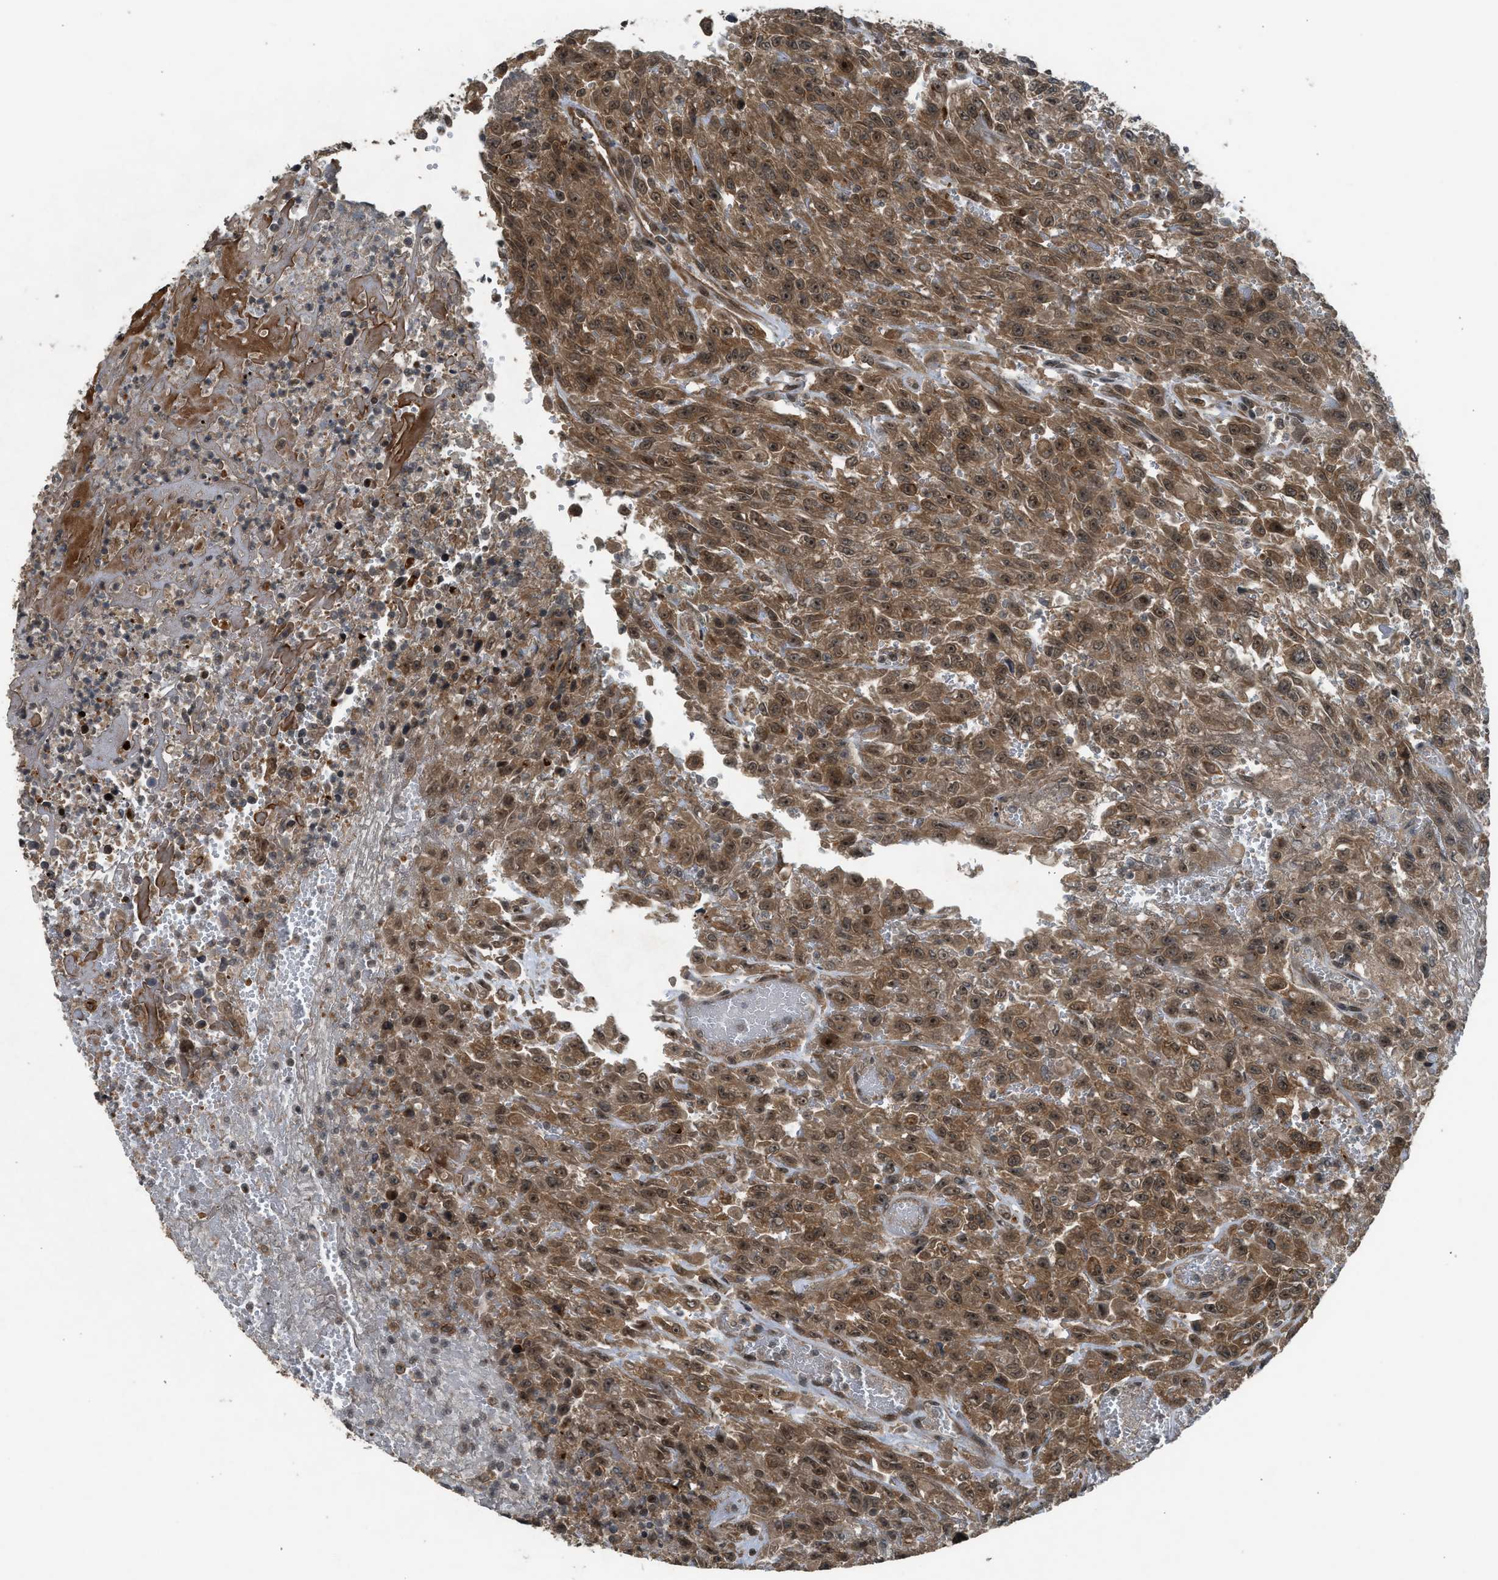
{"staining": {"intensity": "moderate", "quantity": ">75%", "location": "cytoplasmic/membranous,nuclear"}, "tissue": "urothelial cancer", "cell_type": "Tumor cells", "image_type": "cancer", "snomed": [{"axis": "morphology", "description": "Urothelial carcinoma, High grade"}, {"axis": "topography", "description": "Urinary bladder"}], "caption": "A brown stain highlights moderate cytoplasmic/membranous and nuclear expression of a protein in human urothelial cancer tumor cells. The protein is shown in brown color, while the nuclei are stained blue.", "gene": "TXNL1", "patient": {"sex": "female", "age": 64}}